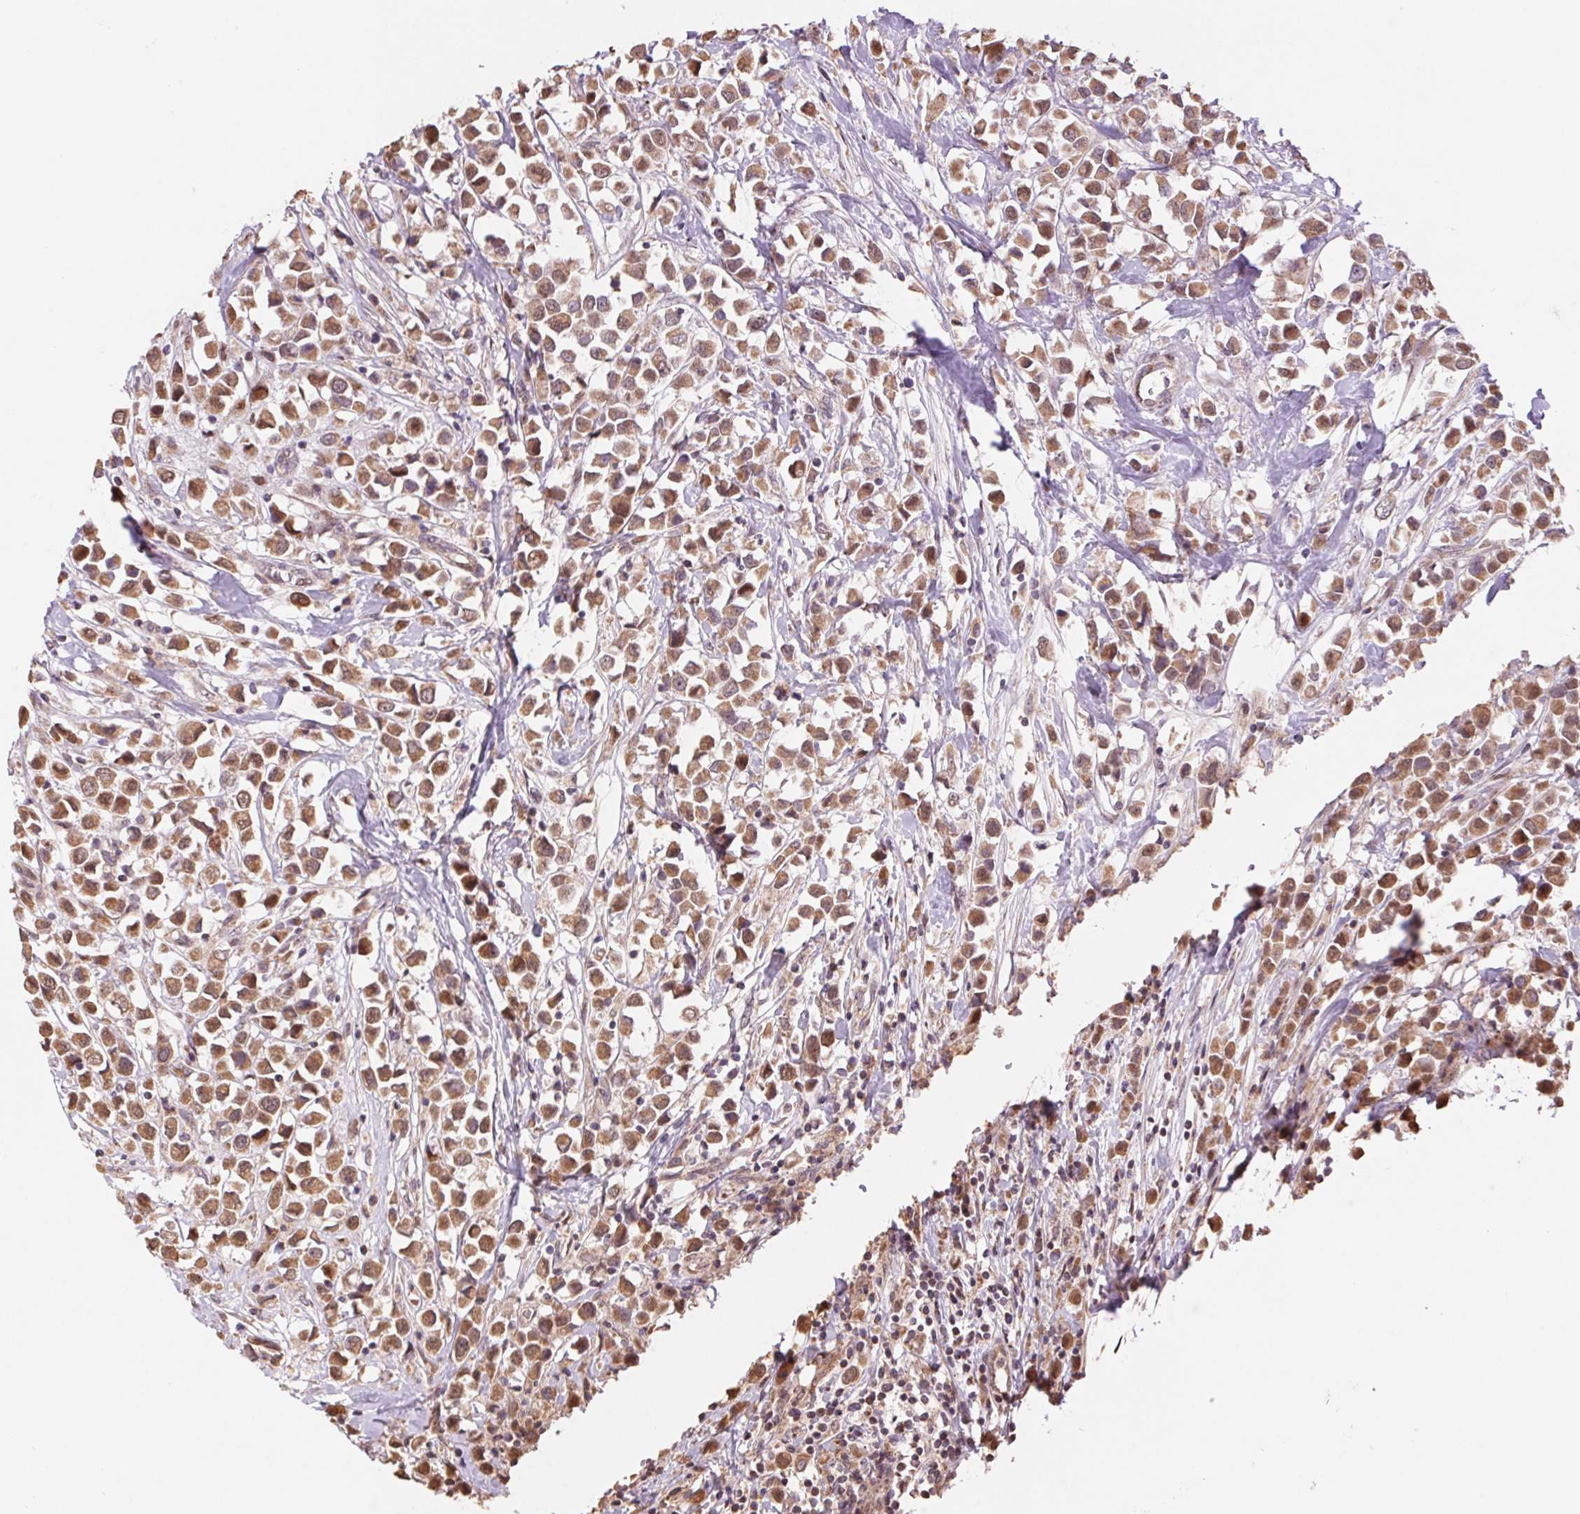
{"staining": {"intensity": "moderate", "quantity": ">75%", "location": "cytoplasmic/membranous"}, "tissue": "breast cancer", "cell_type": "Tumor cells", "image_type": "cancer", "snomed": [{"axis": "morphology", "description": "Duct carcinoma"}, {"axis": "topography", "description": "Breast"}], "caption": "Immunohistochemistry image of neoplastic tissue: breast intraductal carcinoma stained using immunohistochemistry reveals medium levels of moderate protein expression localized specifically in the cytoplasmic/membranous of tumor cells, appearing as a cytoplasmic/membranous brown color.", "gene": "PDHA1", "patient": {"sex": "female", "age": 61}}